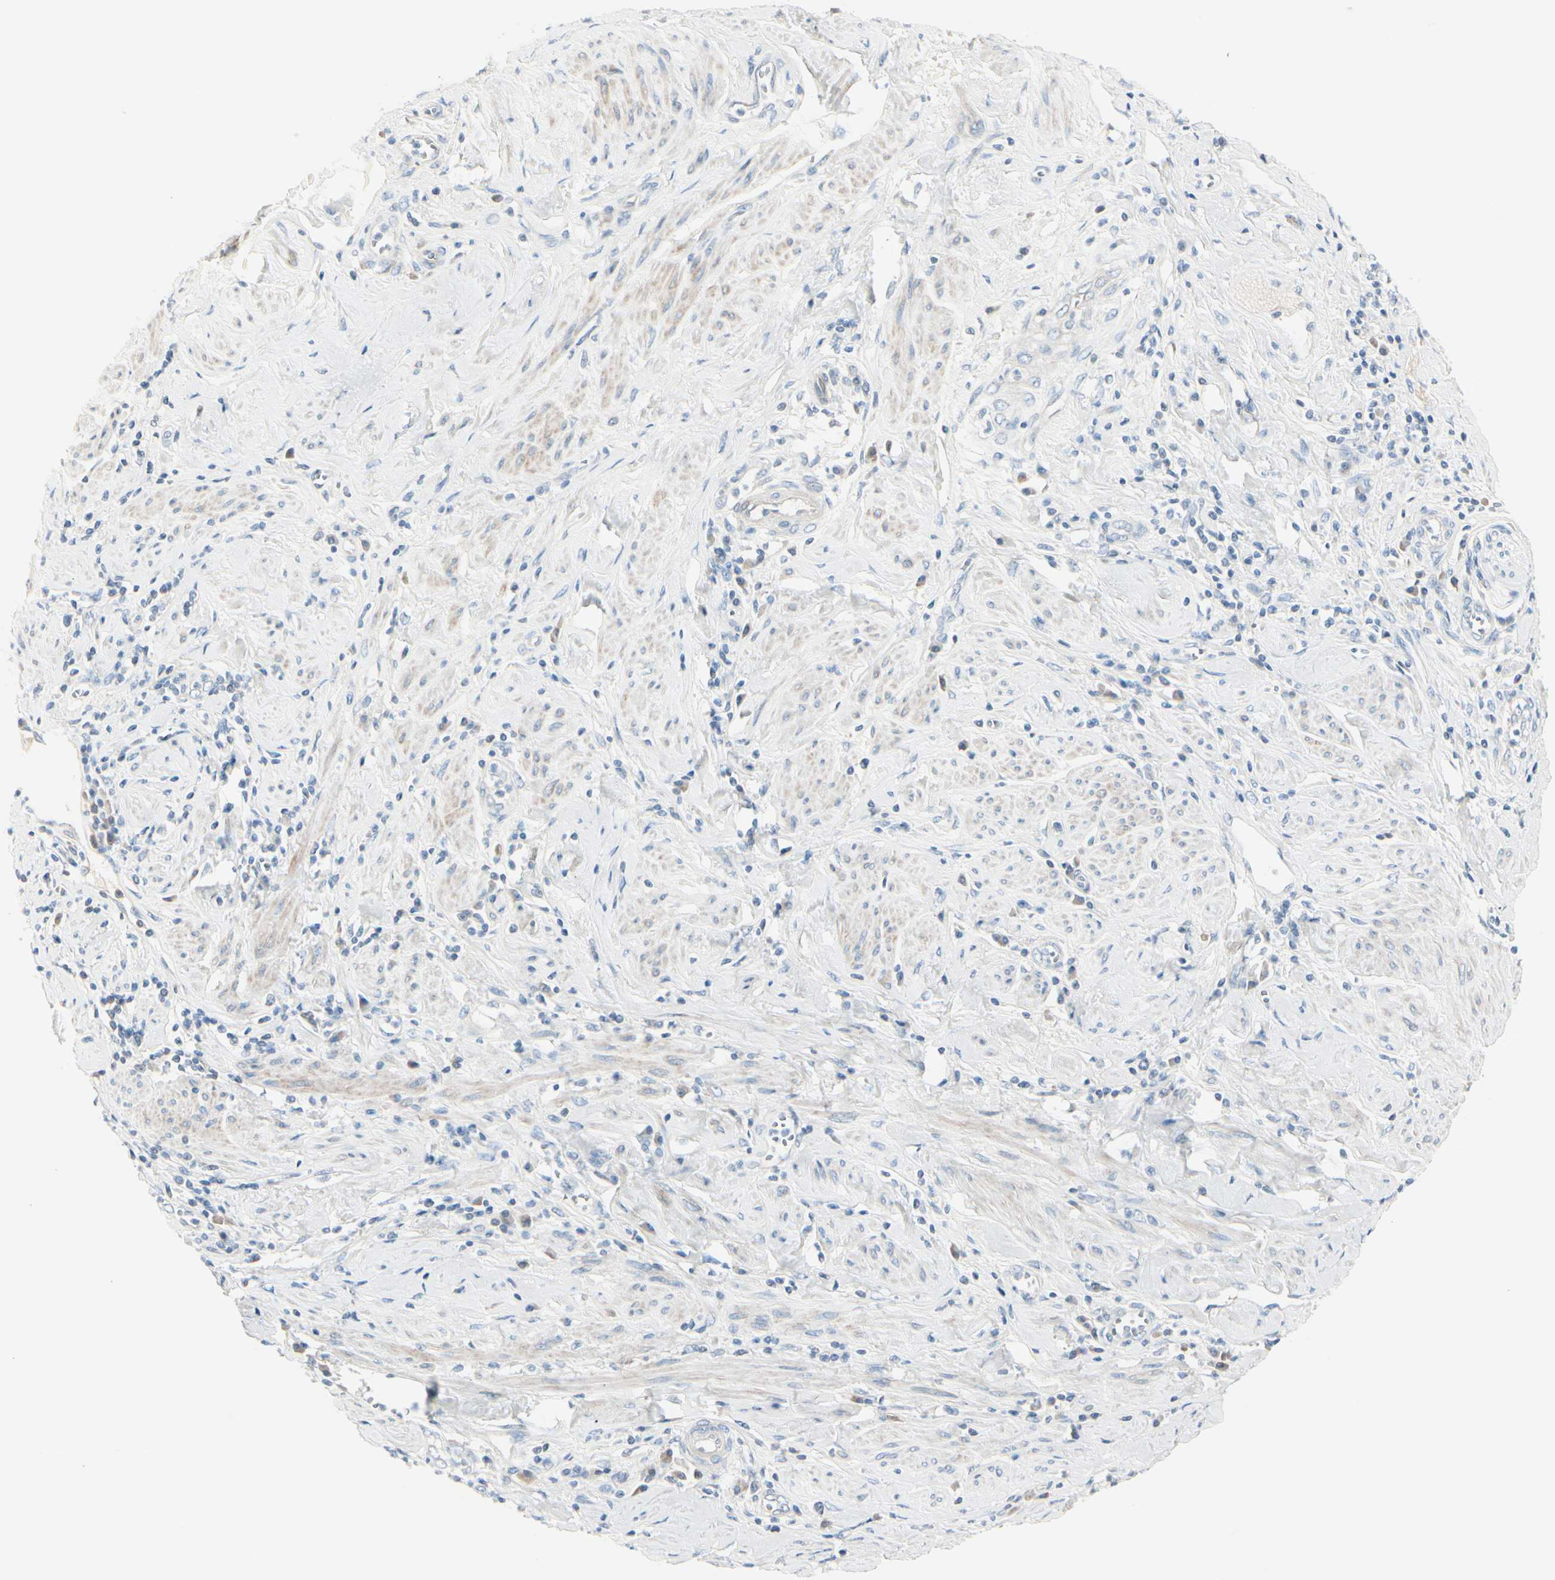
{"staining": {"intensity": "negative", "quantity": "none", "location": "none"}, "tissue": "cervical cancer", "cell_type": "Tumor cells", "image_type": "cancer", "snomed": [{"axis": "morphology", "description": "Squamous cell carcinoma, NOS"}, {"axis": "topography", "description": "Cervix"}], "caption": "This is an immunohistochemistry histopathology image of human cervical cancer. There is no staining in tumor cells.", "gene": "CDHR5", "patient": {"sex": "female", "age": 53}}